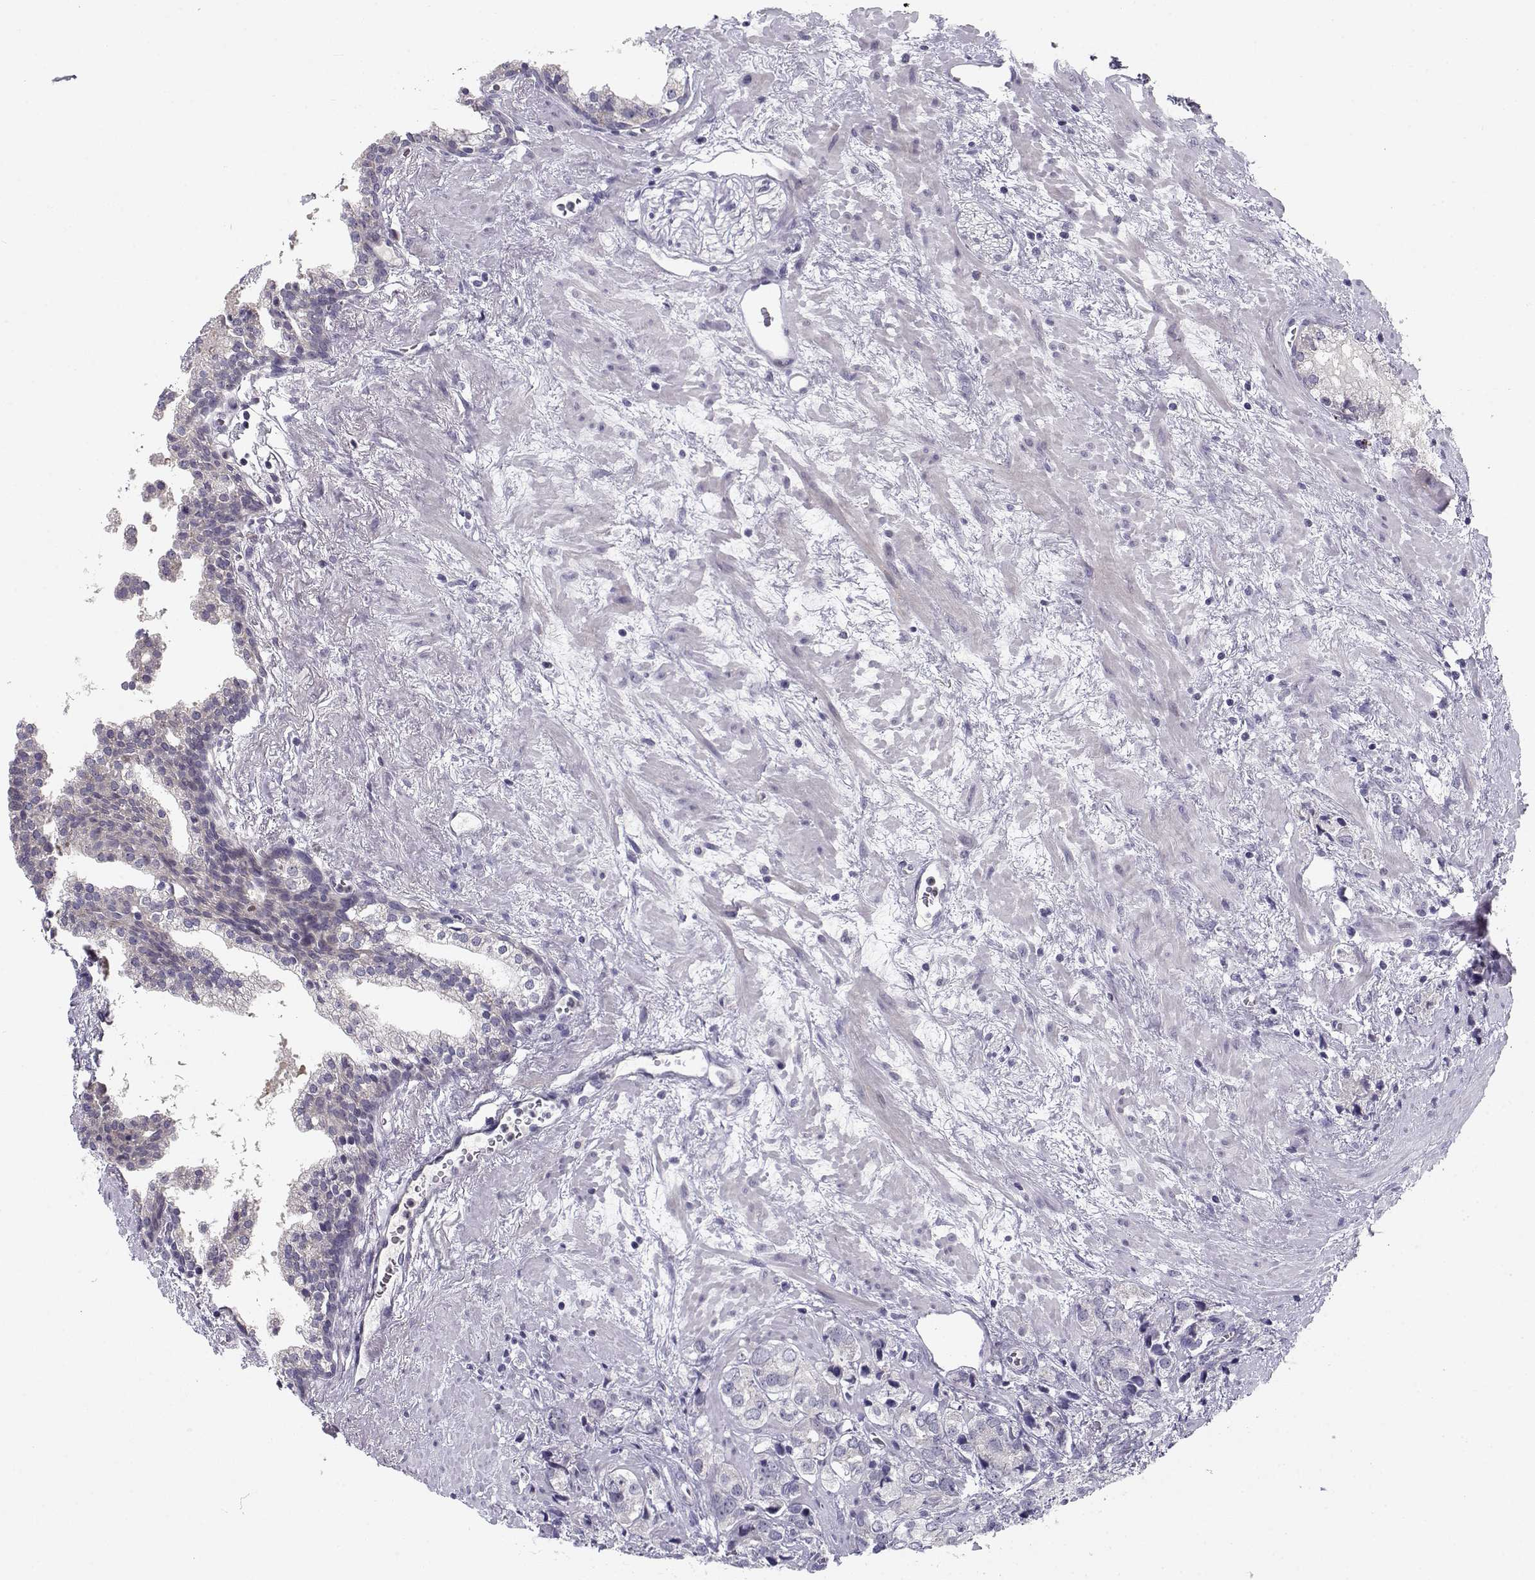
{"staining": {"intensity": "negative", "quantity": "none", "location": "none"}, "tissue": "prostate cancer", "cell_type": "Tumor cells", "image_type": "cancer", "snomed": [{"axis": "morphology", "description": "Adenocarcinoma, NOS"}, {"axis": "topography", "description": "Prostate and seminal vesicle, NOS"}], "caption": "A high-resolution histopathology image shows immunohistochemistry (IHC) staining of prostate cancer (adenocarcinoma), which shows no significant expression in tumor cells.", "gene": "DDX25", "patient": {"sex": "male", "age": 63}}